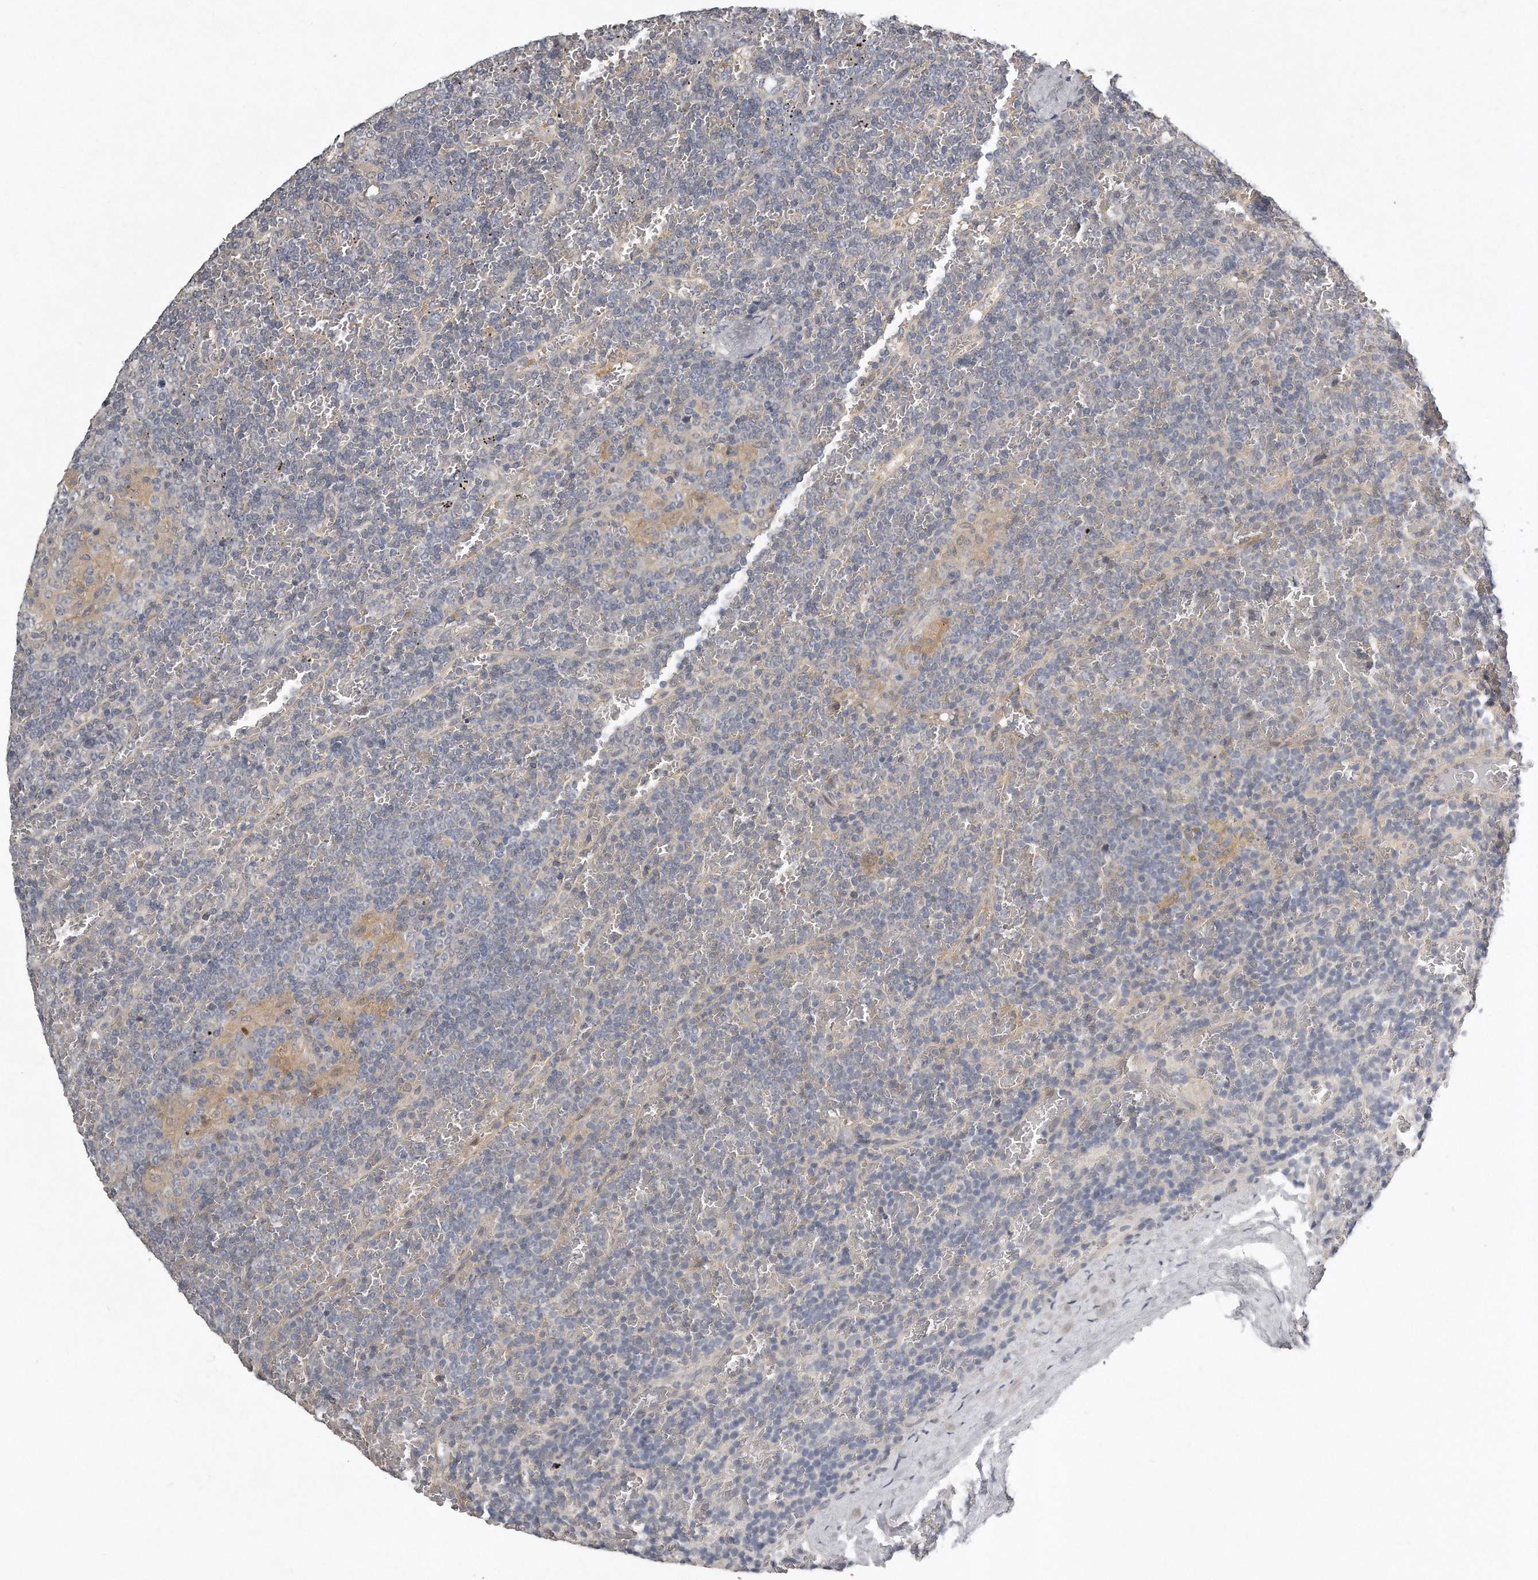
{"staining": {"intensity": "negative", "quantity": "none", "location": "none"}, "tissue": "lymphoma", "cell_type": "Tumor cells", "image_type": "cancer", "snomed": [{"axis": "morphology", "description": "Malignant lymphoma, non-Hodgkin's type, Low grade"}, {"axis": "topography", "description": "Spleen"}], "caption": "A histopathology image of human malignant lymphoma, non-Hodgkin's type (low-grade) is negative for staining in tumor cells.", "gene": "GGCT", "patient": {"sex": "female", "age": 19}}